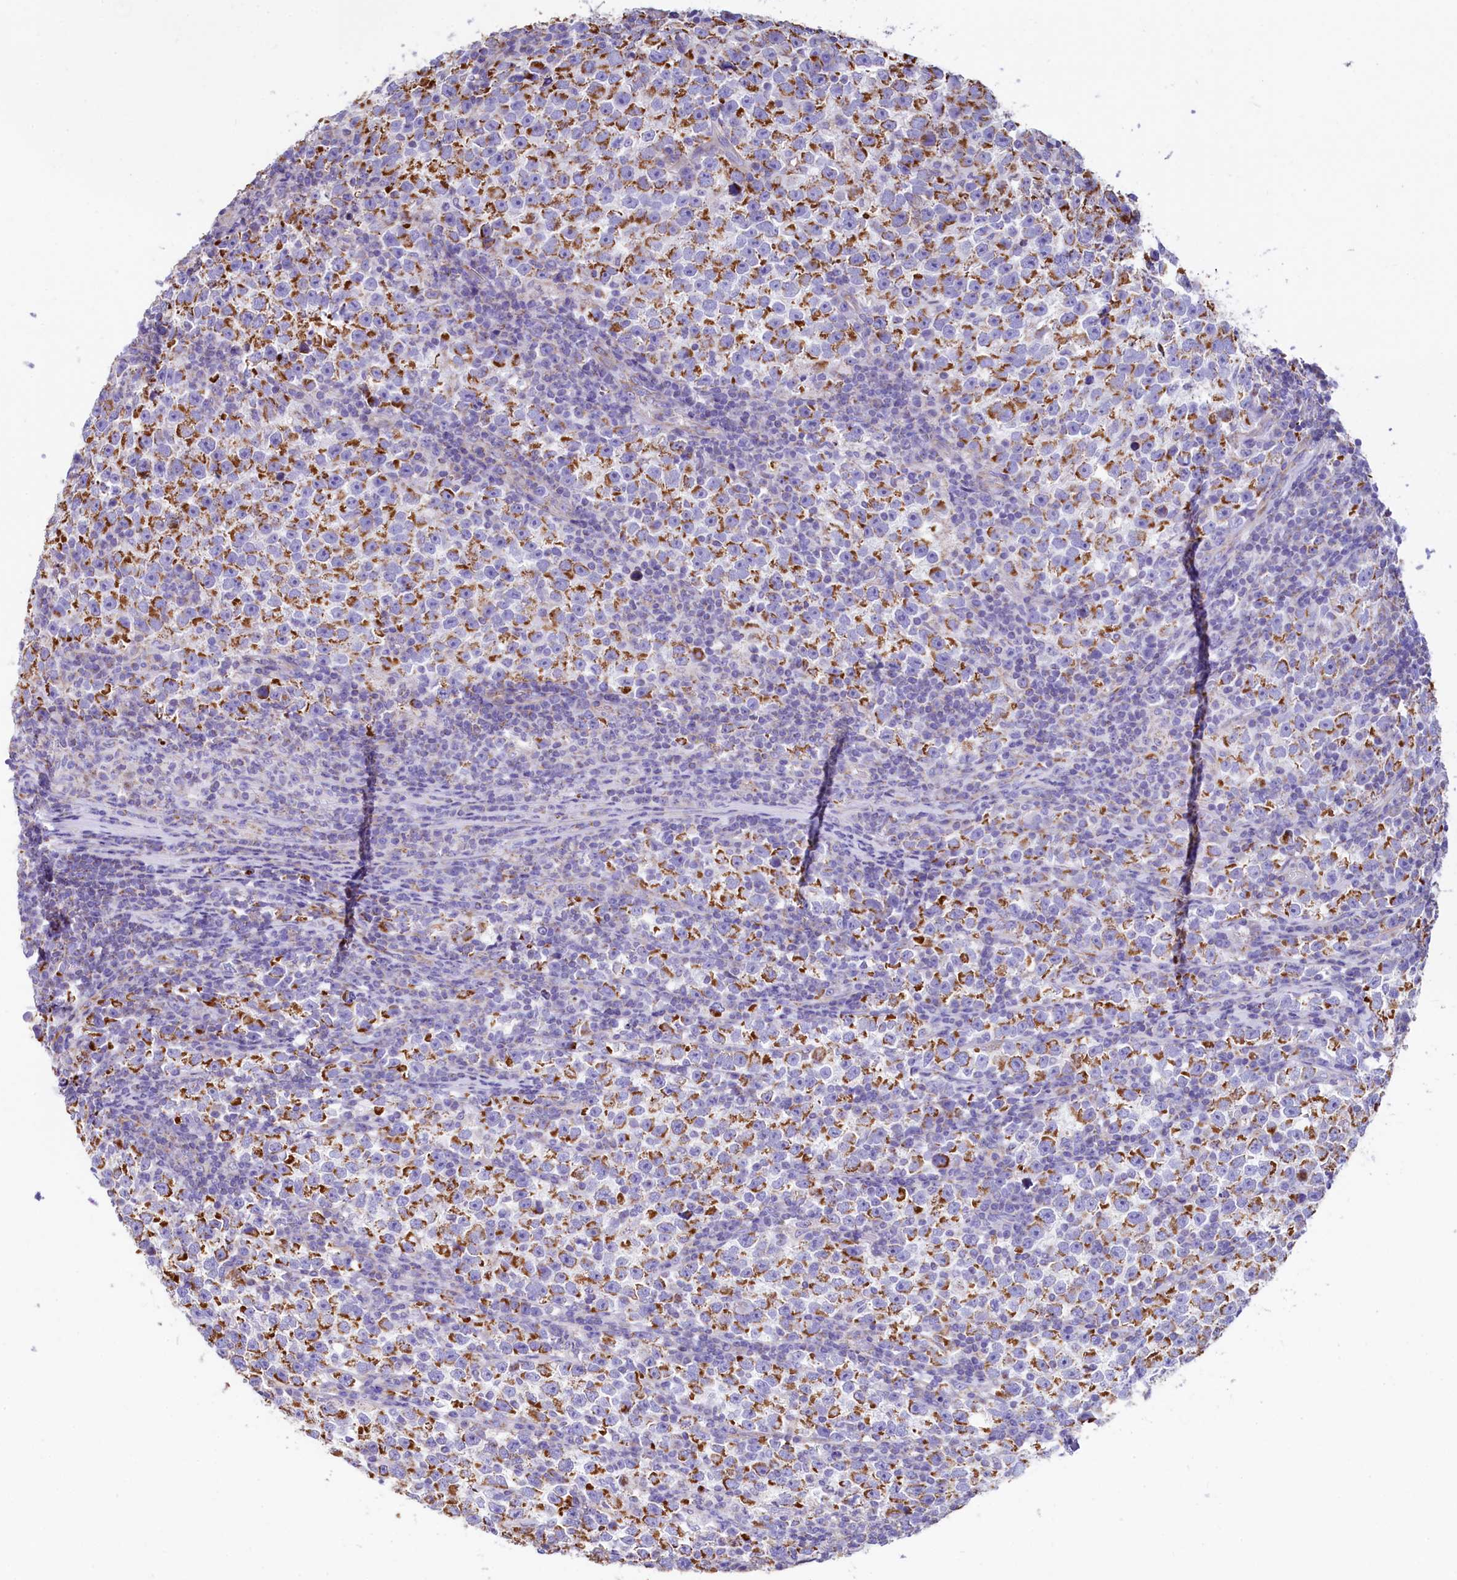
{"staining": {"intensity": "moderate", "quantity": ">75%", "location": "cytoplasmic/membranous"}, "tissue": "testis cancer", "cell_type": "Tumor cells", "image_type": "cancer", "snomed": [{"axis": "morphology", "description": "Normal tissue, NOS"}, {"axis": "morphology", "description": "Seminoma, NOS"}, {"axis": "topography", "description": "Testis"}], "caption": "Testis seminoma stained with DAB immunohistochemistry exhibits medium levels of moderate cytoplasmic/membranous staining in approximately >75% of tumor cells.", "gene": "VWCE", "patient": {"sex": "male", "age": 43}}